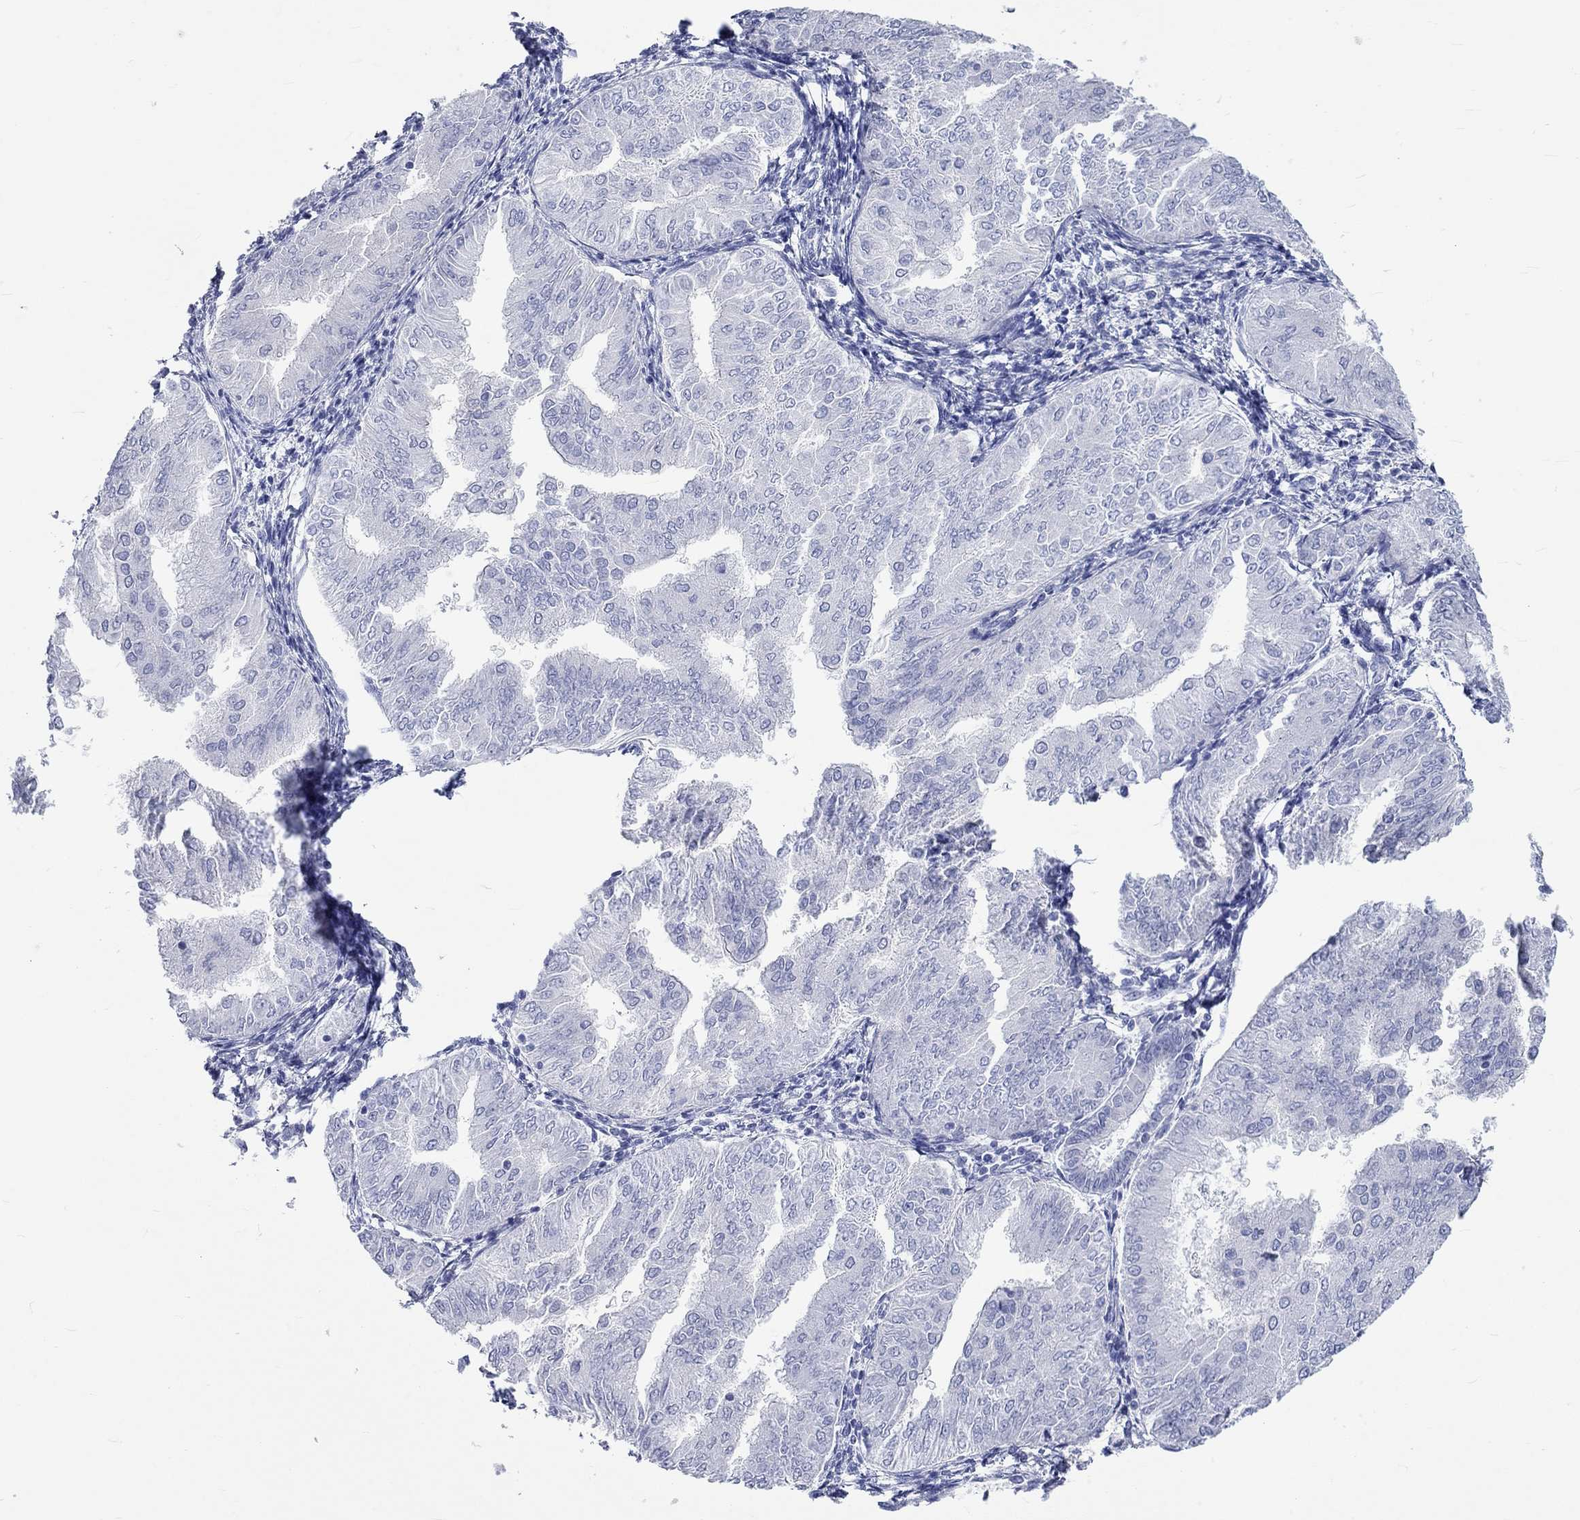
{"staining": {"intensity": "negative", "quantity": "none", "location": "none"}, "tissue": "endometrial cancer", "cell_type": "Tumor cells", "image_type": "cancer", "snomed": [{"axis": "morphology", "description": "Adenocarcinoma, NOS"}, {"axis": "topography", "description": "Endometrium"}], "caption": "Image shows no significant protein positivity in tumor cells of endometrial cancer.", "gene": "SPATA9", "patient": {"sex": "female", "age": 53}}